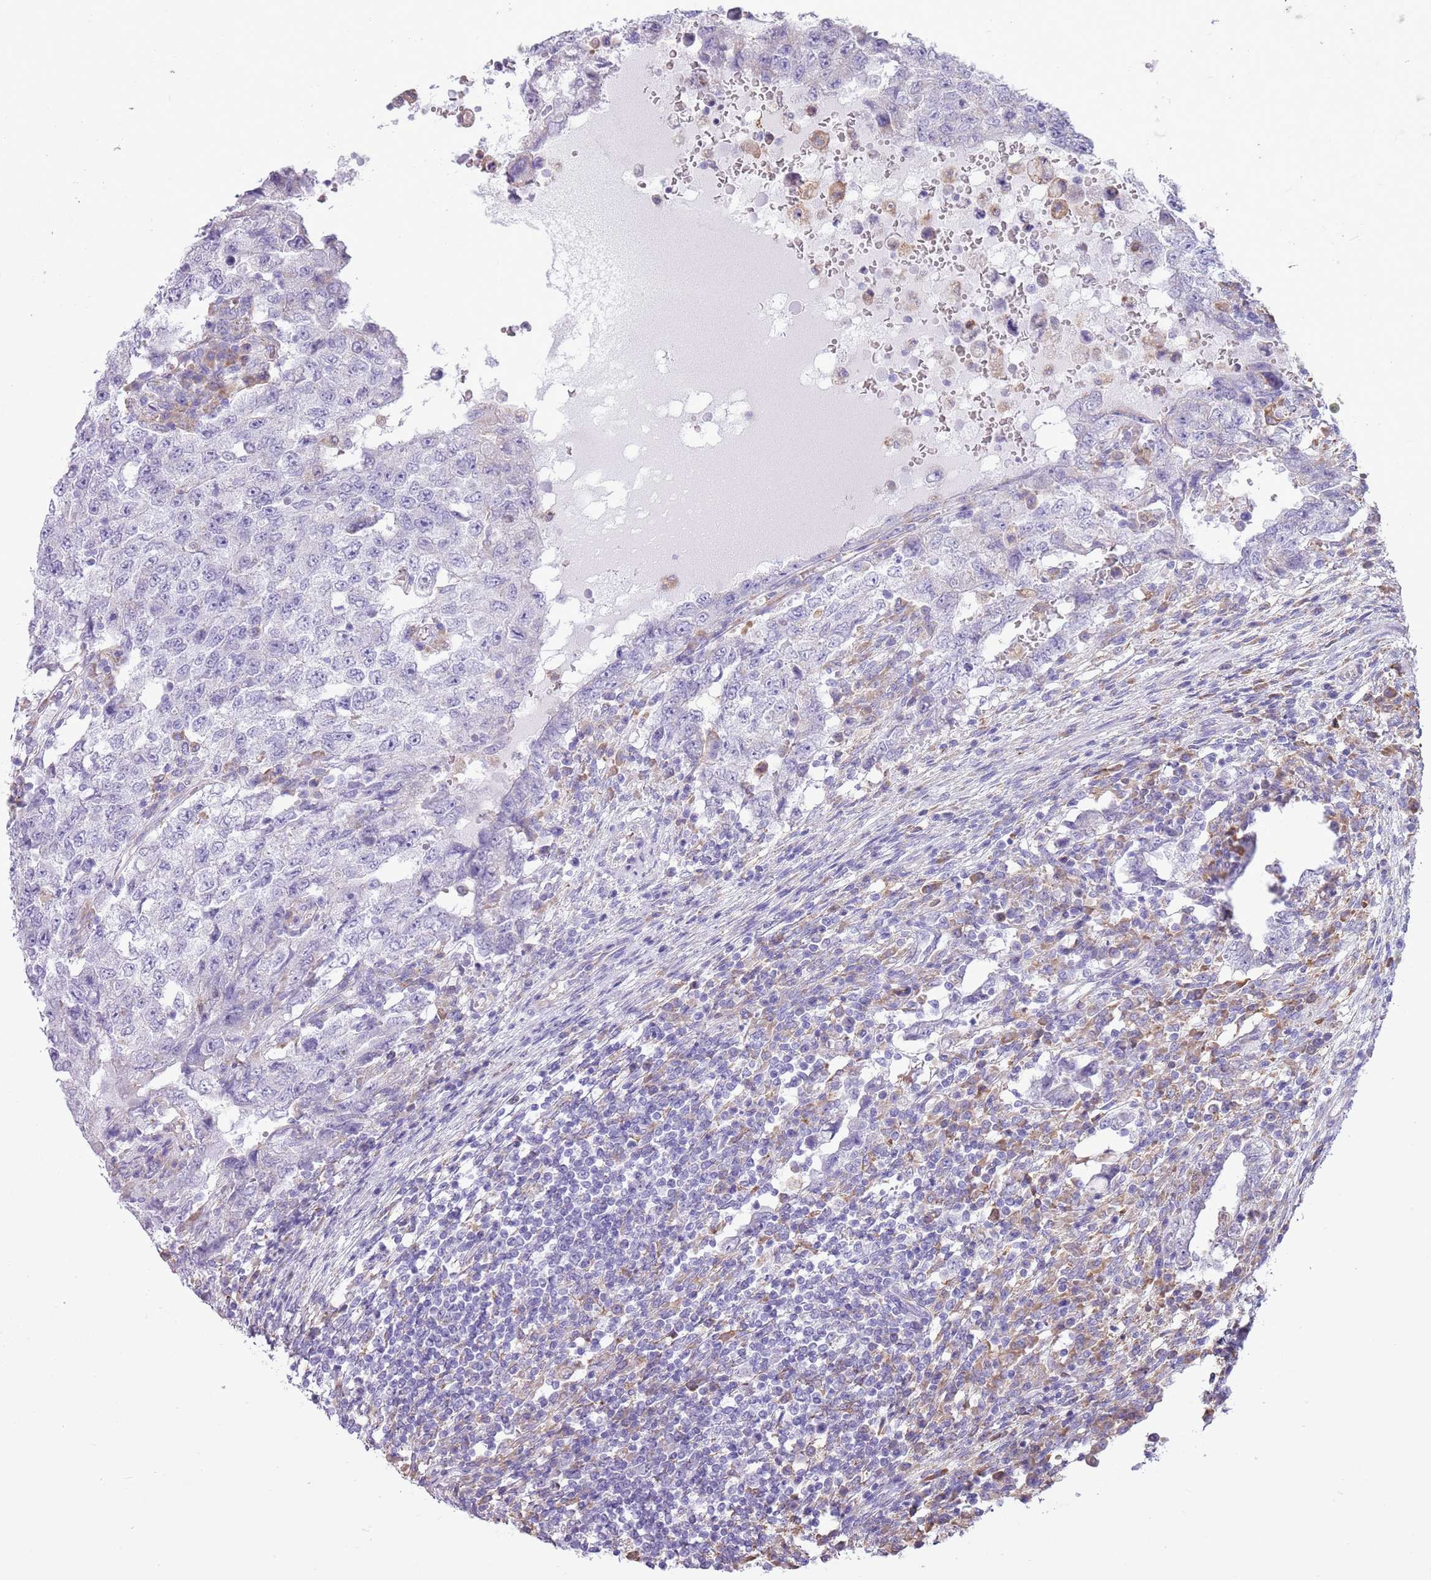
{"staining": {"intensity": "negative", "quantity": "none", "location": "none"}, "tissue": "testis cancer", "cell_type": "Tumor cells", "image_type": "cancer", "snomed": [{"axis": "morphology", "description": "Carcinoma, Embryonal, NOS"}, {"axis": "topography", "description": "Testis"}], "caption": "Embryonal carcinoma (testis) was stained to show a protein in brown. There is no significant staining in tumor cells. (Brightfield microscopy of DAB immunohistochemistry at high magnification).", "gene": "KCTD19", "patient": {"sex": "male", "age": 26}}